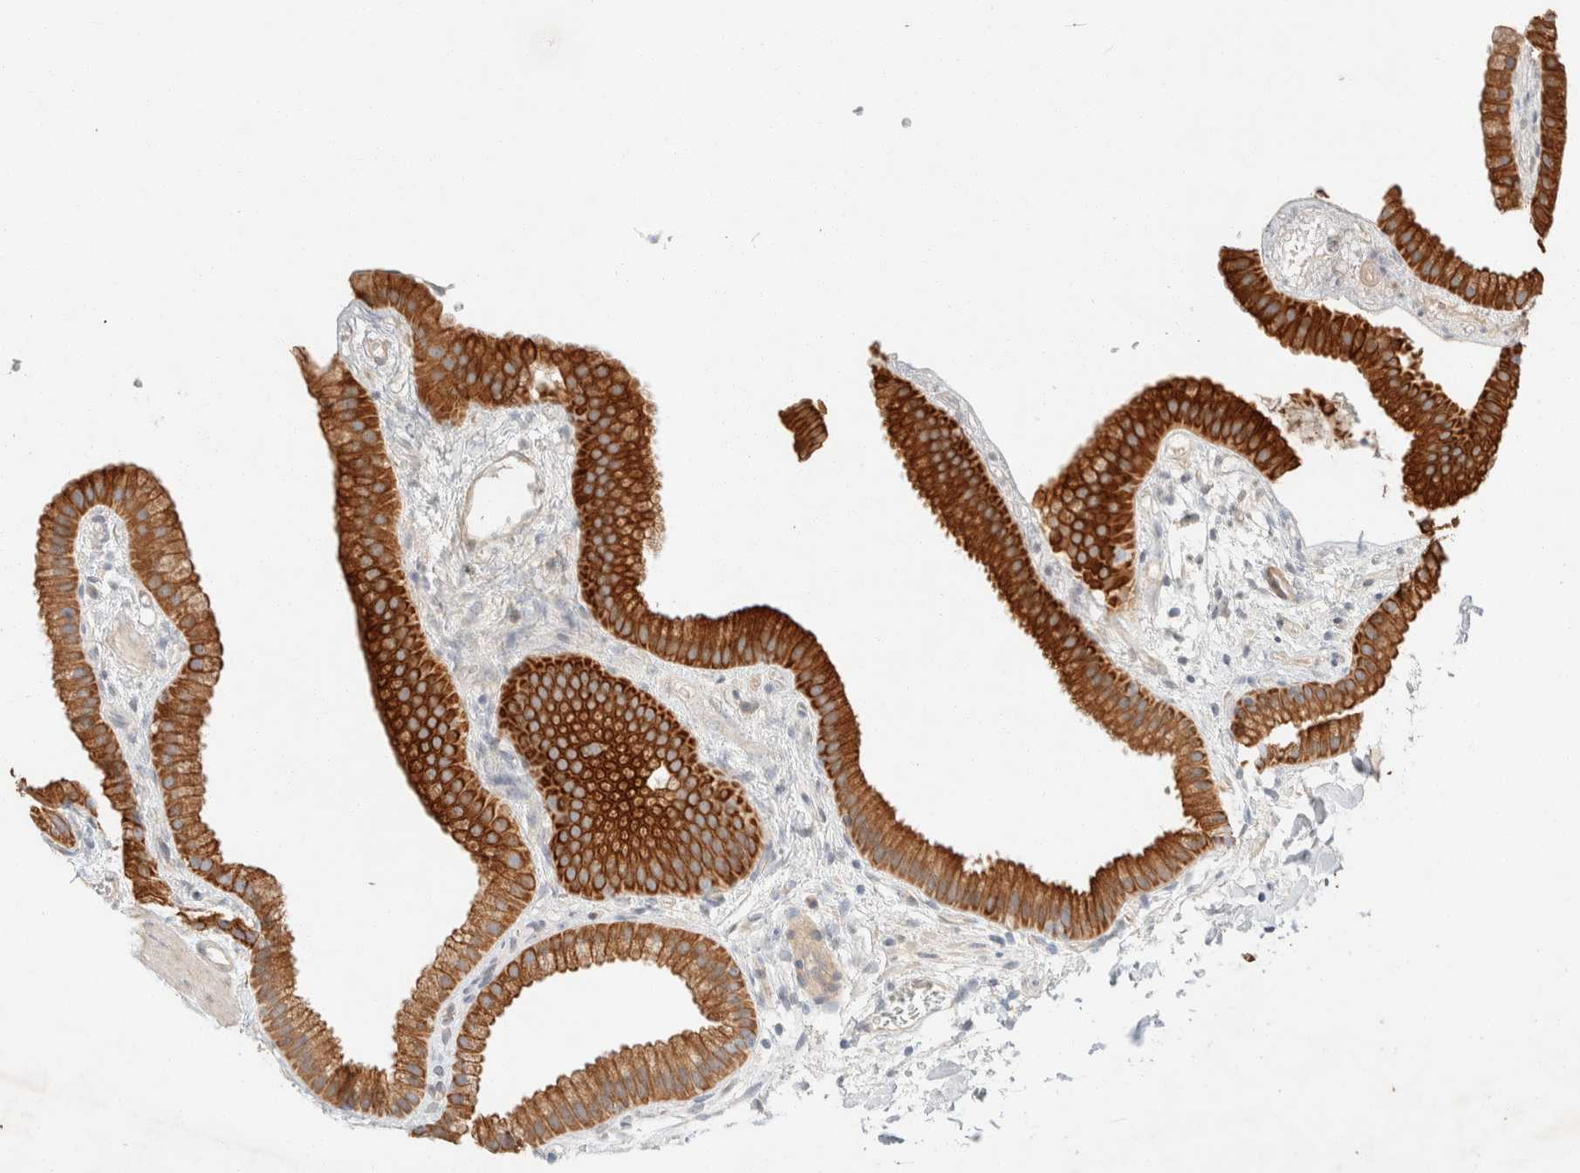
{"staining": {"intensity": "strong", "quantity": ">75%", "location": "cytoplasmic/membranous"}, "tissue": "gallbladder", "cell_type": "Glandular cells", "image_type": "normal", "snomed": [{"axis": "morphology", "description": "Normal tissue, NOS"}, {"axis": "topography", "description": "Gallbladder"}], "caption": "A photomicrograph of human gallbladder stained for a protein demonstrates strong cytoplasmic/membranous brown staining in glandular cells. The protein of interest is shown in brown color, while the nuclei are stained blue.", "gene": "CSNK1E", "patient": {"sex": "female", "age": 64}}